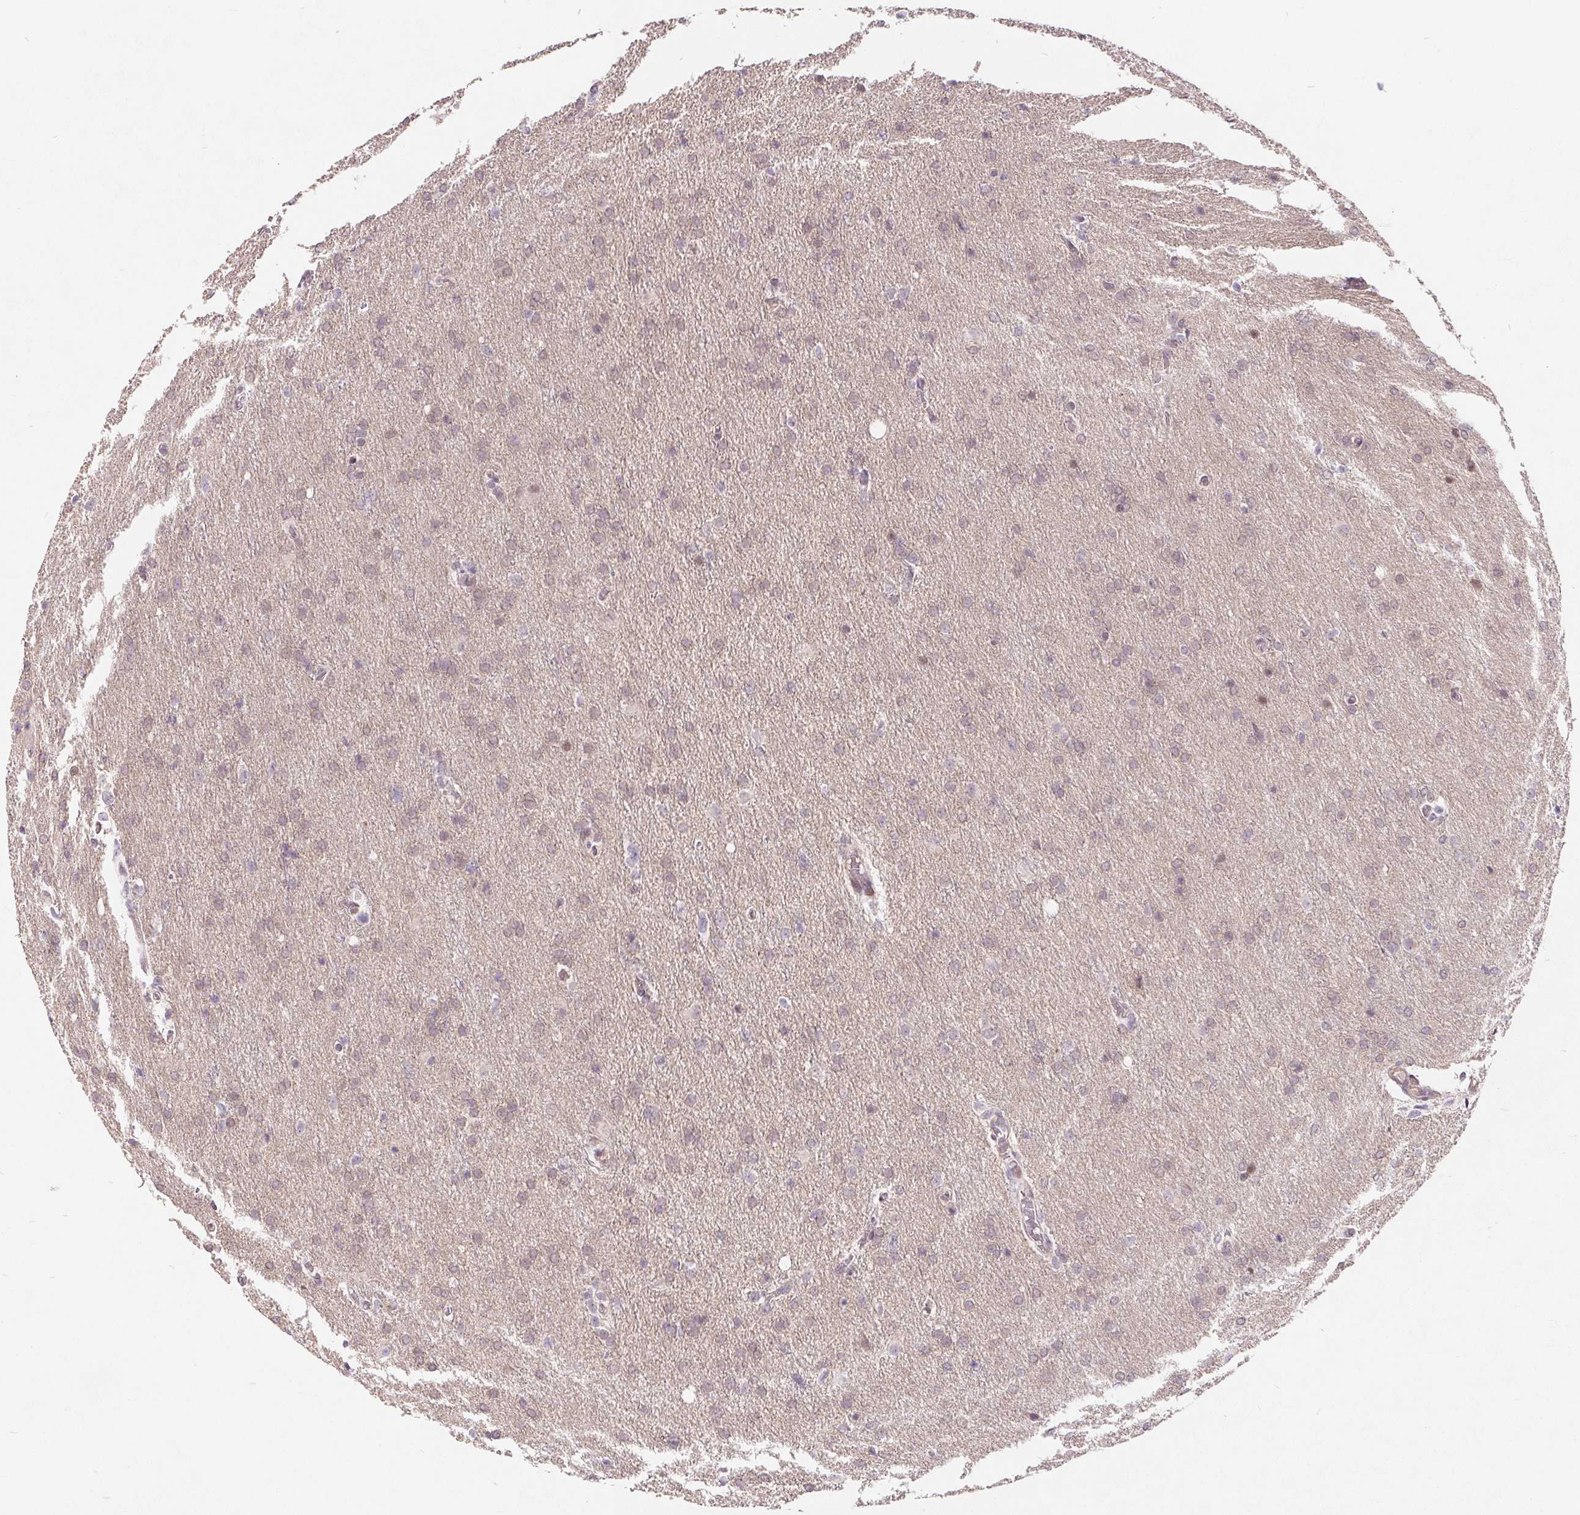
{"staining": {"intensity": "weak", "quantity": "<25%", "location": "nuclear"}, "tissue": "glioma", "cell_type": "Tumor cells", "image_type": "cancer", "snomed": [{"axis": "morphology", "description": "Glioma, malignant, High grade"}, {"axis": "topography", "description": "Brain"}], "caption": "Immunohistochemistry (IHC) photomicrograph of neoplastic tissue: human glioma stained with DAB shows no significant protein positivity in tumor cells.", "gene": "NRG2", "patient": {"sex": "male", "age": 68}}